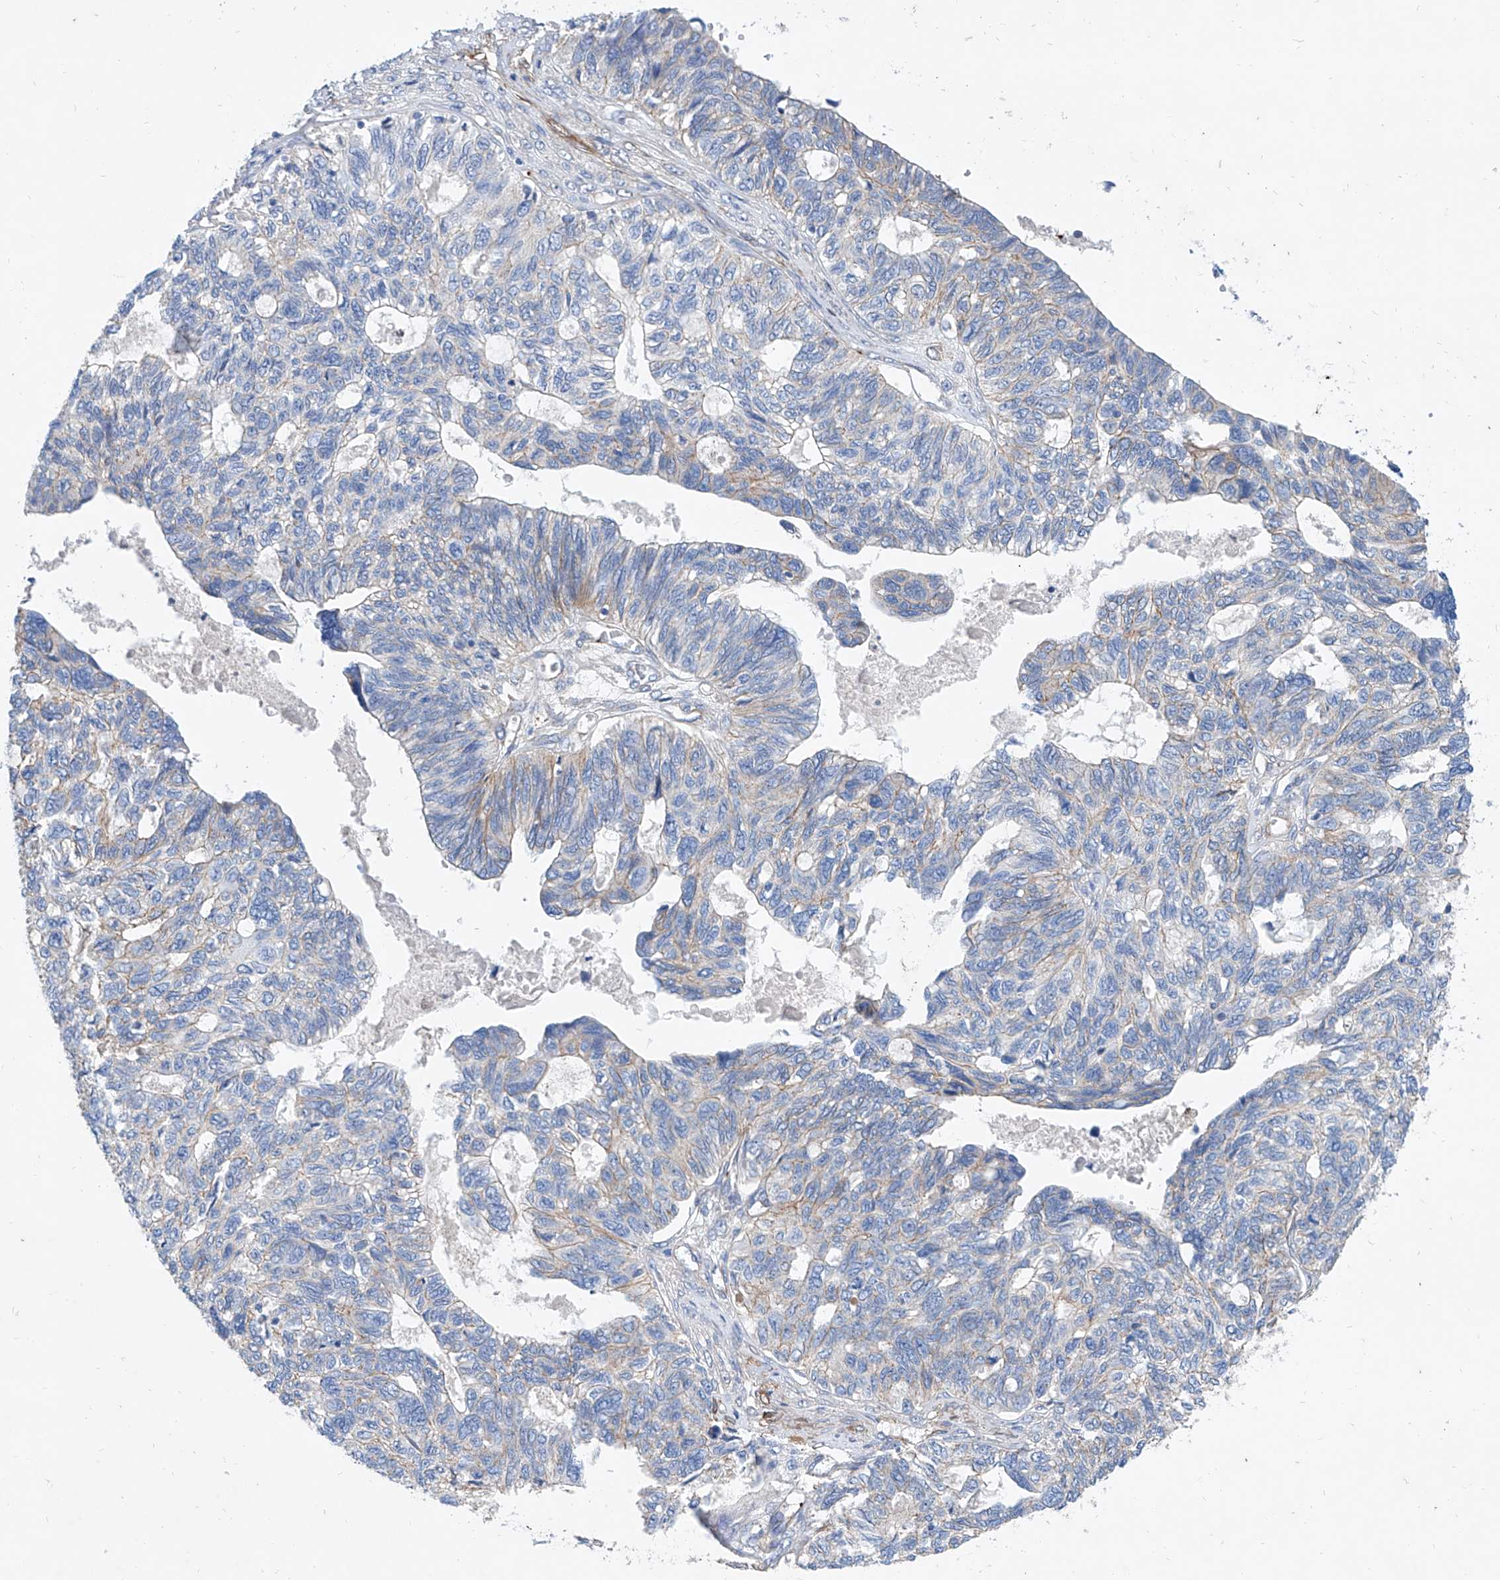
{"staining": {"intensity": "weak", "quantity": "<25%", "location": "cytoplasmic/membranous"}, "tissue": "ovarian cancer", "cell_type": "Tumor cells", "image_type": "cancer", "snomed": [{"axis": "morphology", "description": "Cystadenocarcinoma, serous, NOS"}, {"axis": "topography", "description": "Ovary"}], "caption": "Ovarian serous cystadenocarcinoma was stained to show a protein in brown. There is no significant positivity in tumor cells.", "gene": "TAS2R60", "patient": {"sex": "female", "age": 79}}